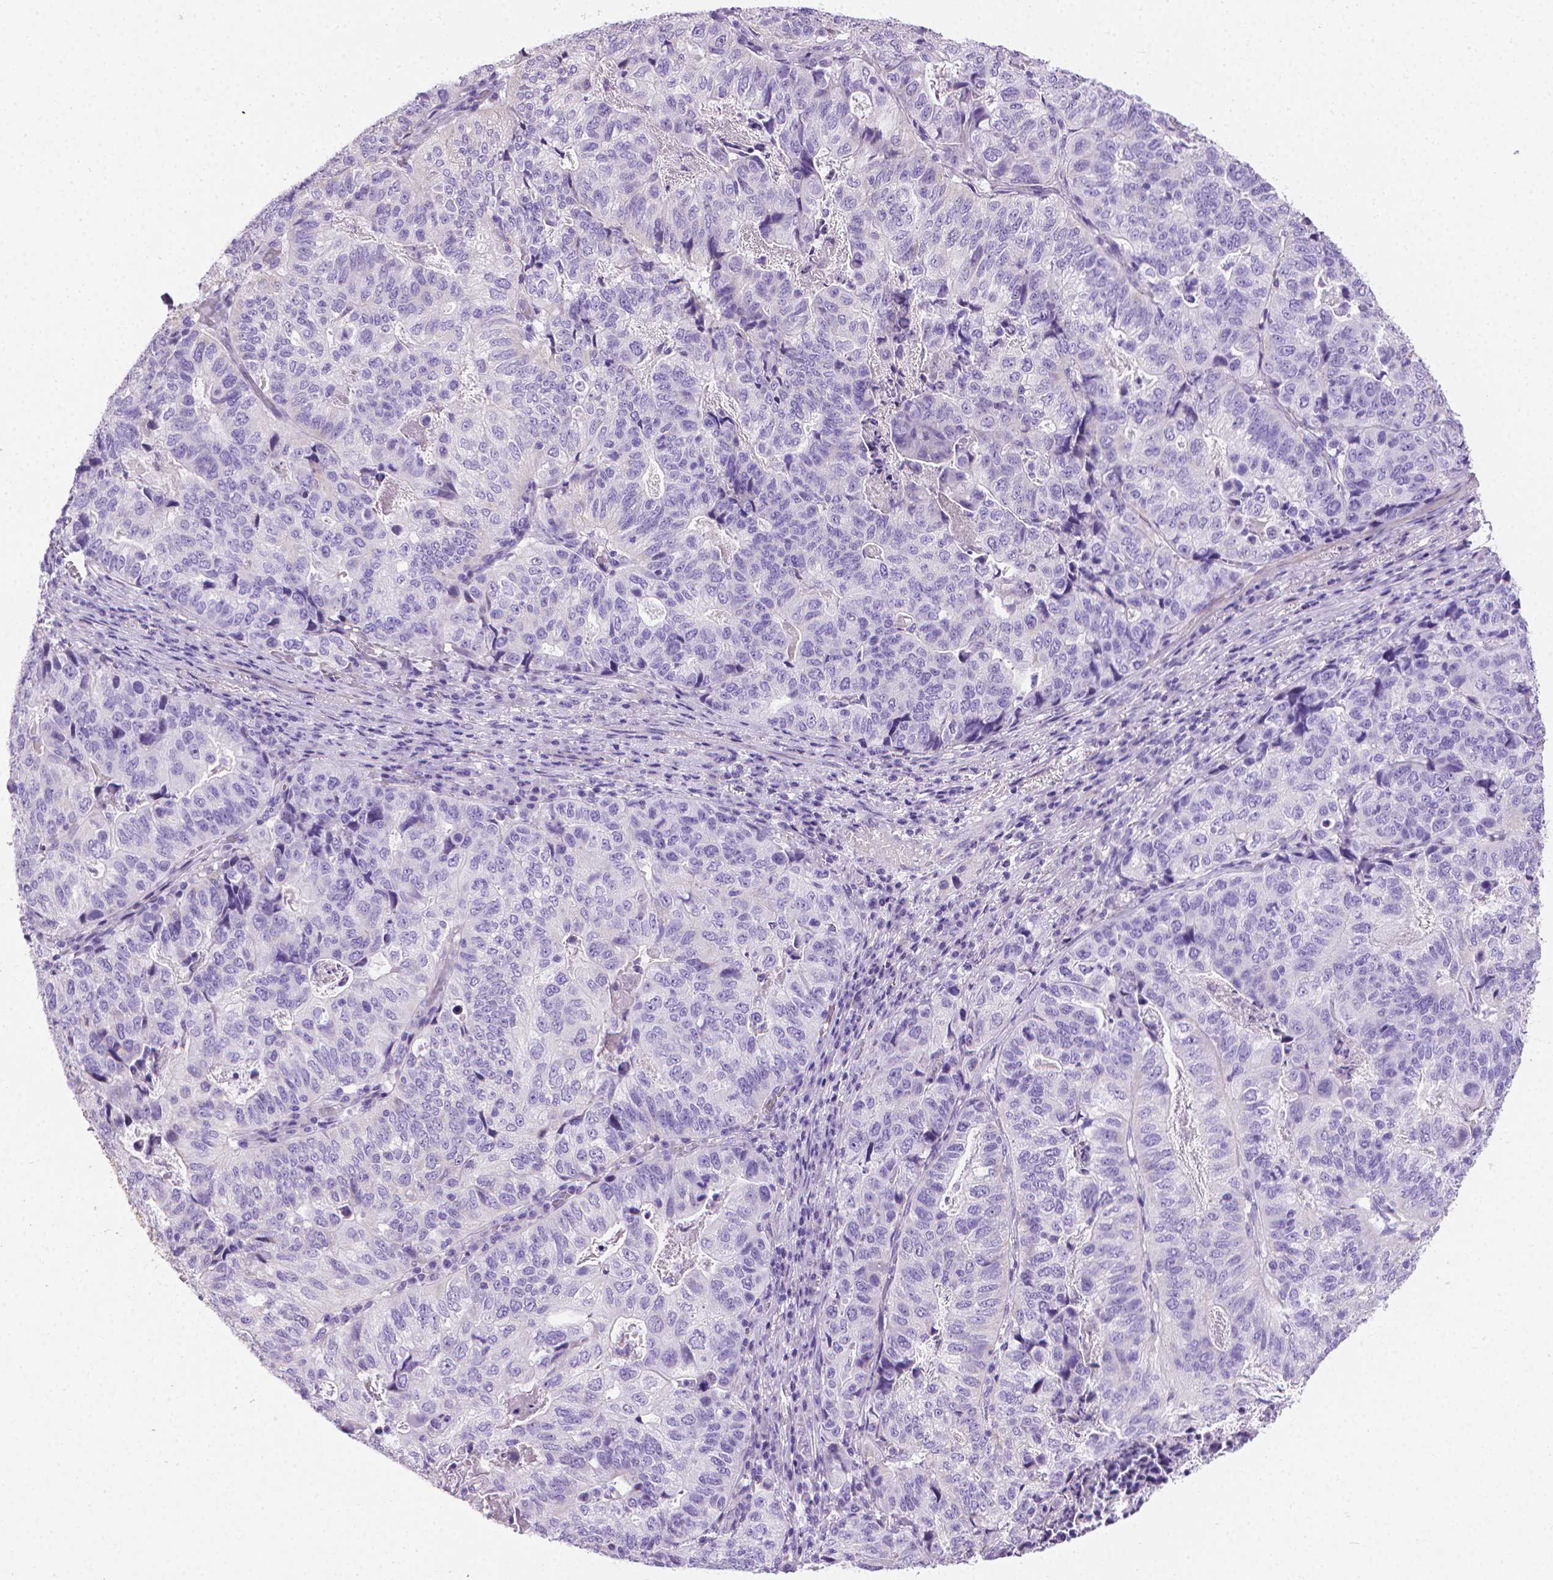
{"staining": {"intensity": "negative", "quantity": "none", "location": "none"}, "tissue": "stomach cancer", "cell_type": "Tumor cells", "image_type": "cancer", "snomed": [{"axis": "morphology", "description": "Adenocarcinoma, NOS"}, {"axis": "topography", "description": "Stomach, upper"}], "caption": "Tumor cells are negative for protein expression in human stomach cancer.", "gene": "PNMA2", "patient": {"sex": "female", "age": 67}}